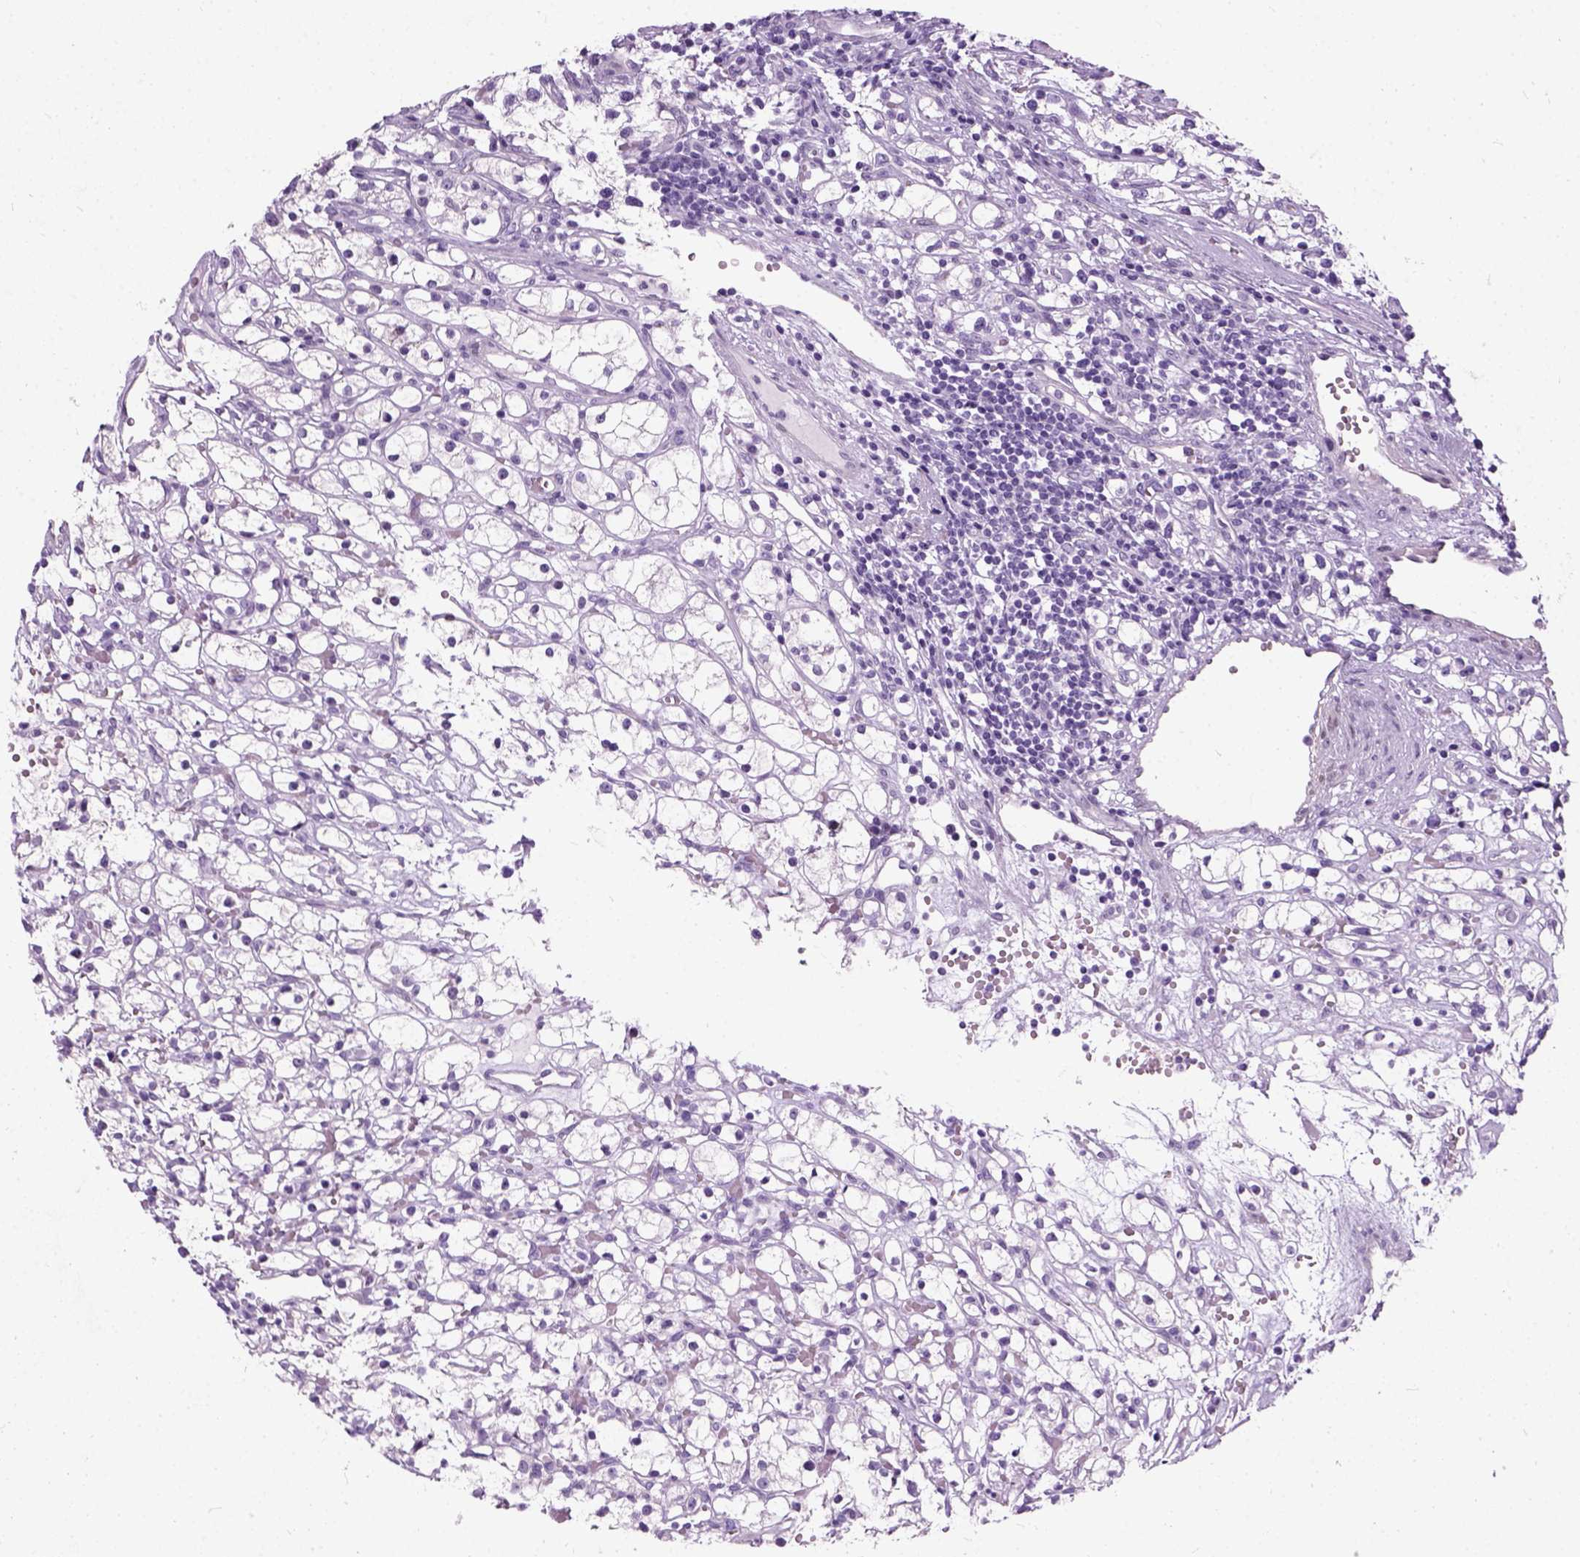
{"staining": {"intensity": "negative", "quantity": "none", "location": "none"}, "tissue": "renal cancer", "cell_type": "Tumor cells", "image_type": "cancer", "snomed": [{"axis": "morphology", "description": "Adenocarcinoma, NOS"}, {"axis": "topography", "description": "Kidney"}], "caption": "Immunohistochemistry (IHC) image of human renal adenocarcinoma stained for a protein (brown), which exhibits no positivity in tumor cells.", "gene": "AXDND1", "patient": {"sex": "female", "age": 59}}